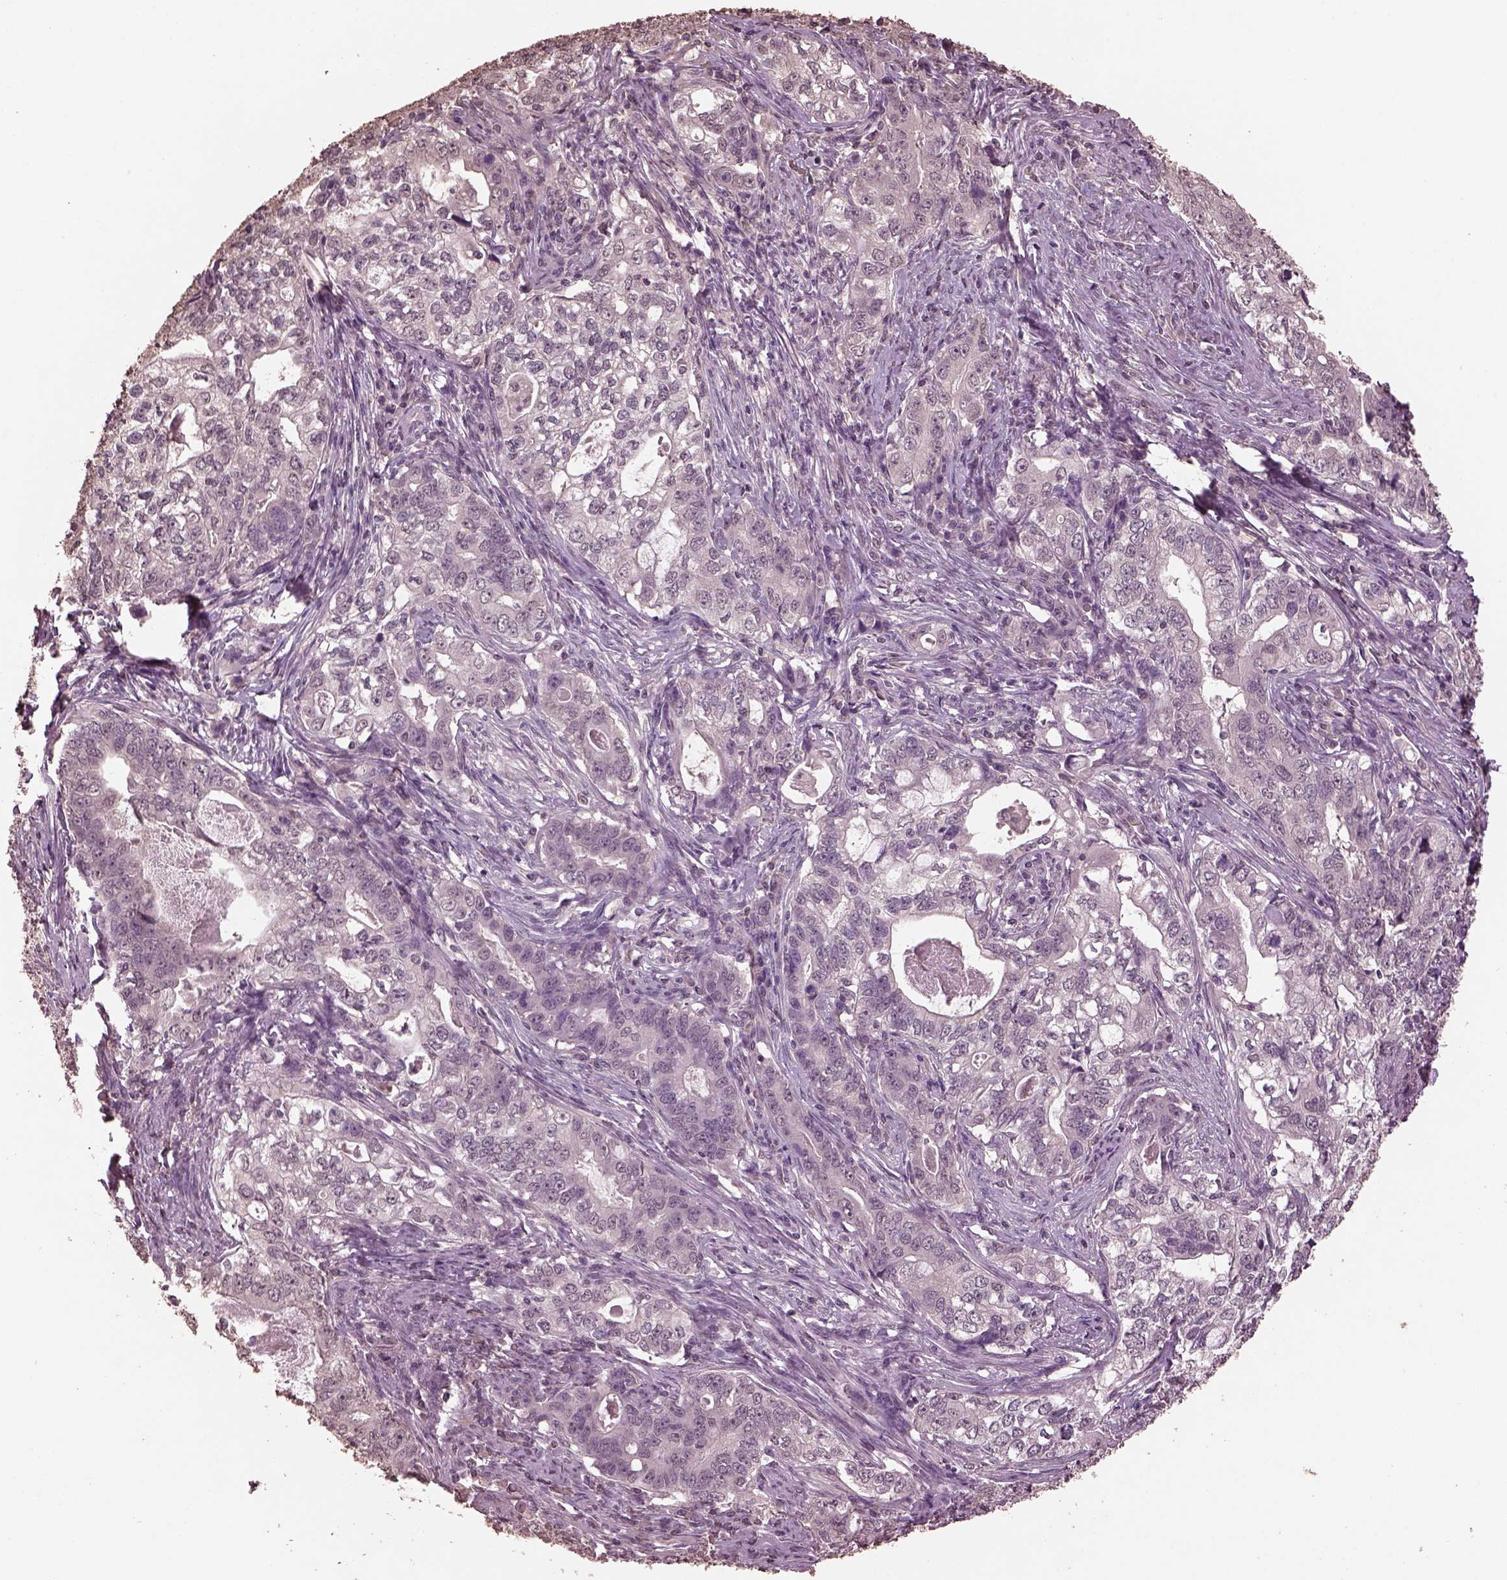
{"staining": {"intensity": "negative", "quantity": "none", "location": "none"}, "tissue": "stomach cancer", "cell_type": "Tumor cells", "image_type": "cancer", "snomed": [{"axis": "morphology", "description": "Adenocarcinoma, NOS"}, {"axis": "topography", "description": "Stomach, lower"}], "caption": "Photomicrograph shows no protein staining in tumor cells of stomach cancer (adenocarcinoma) tissue.", "gene": "CPT1C", "patient": {"sex": "female", "age": 72}}